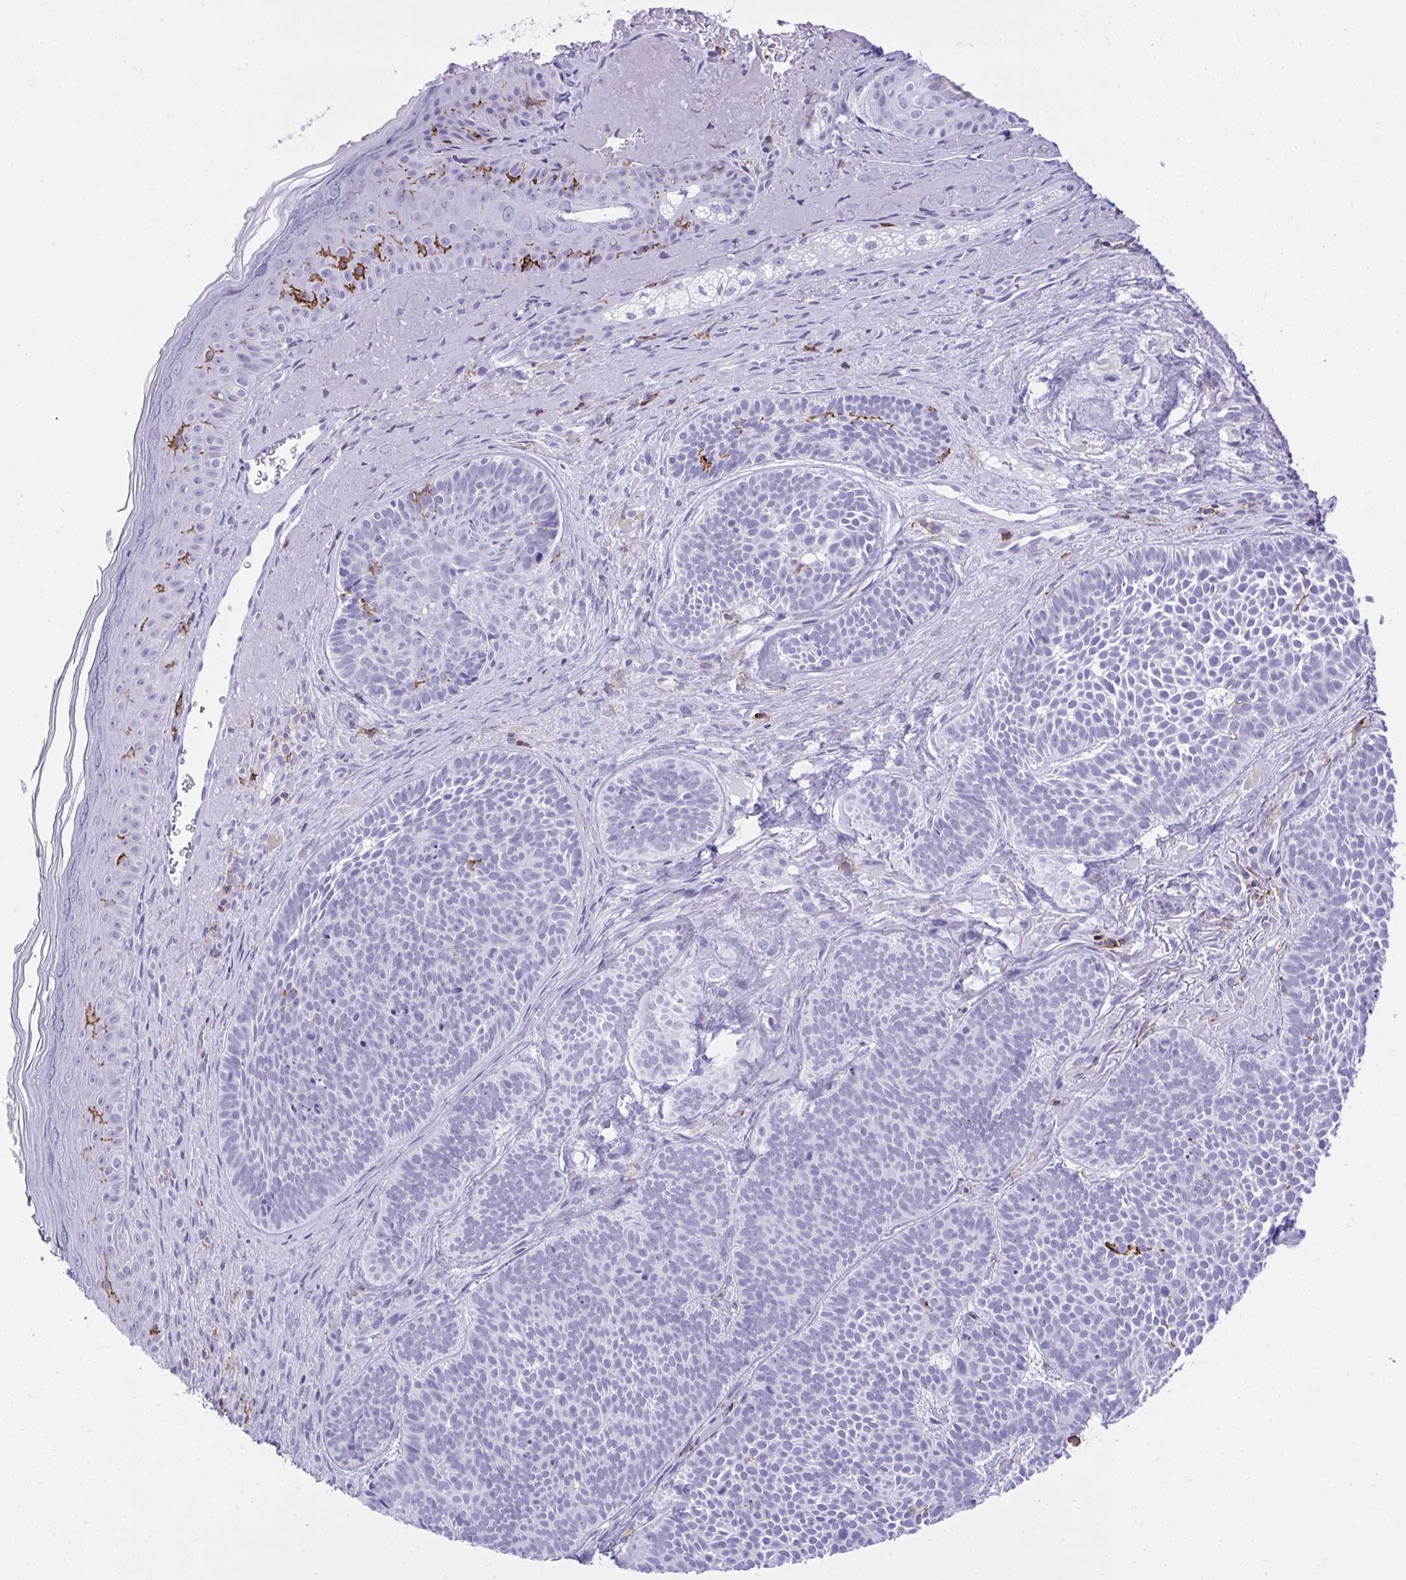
{"staining": {"intensity": "negative", "quantity": "none", "location": "none"}, "tissue": "skin cancer", "cell_type": "Tumor cells", "image_type": "cancer", "snomed": [{"axis": "morphology", "description": "Basal cell carcinoma"}, {"axis": "topography", "description": "Skin"}], "caption": "Immunohistochemistry (IHC) image of human skin cancer (basal cell carcinoma) stained for a protein (brown), which reveals no positivity in tumor cells.", "gene": "SPN", "patient": {"sex": "male", "age": 81}}